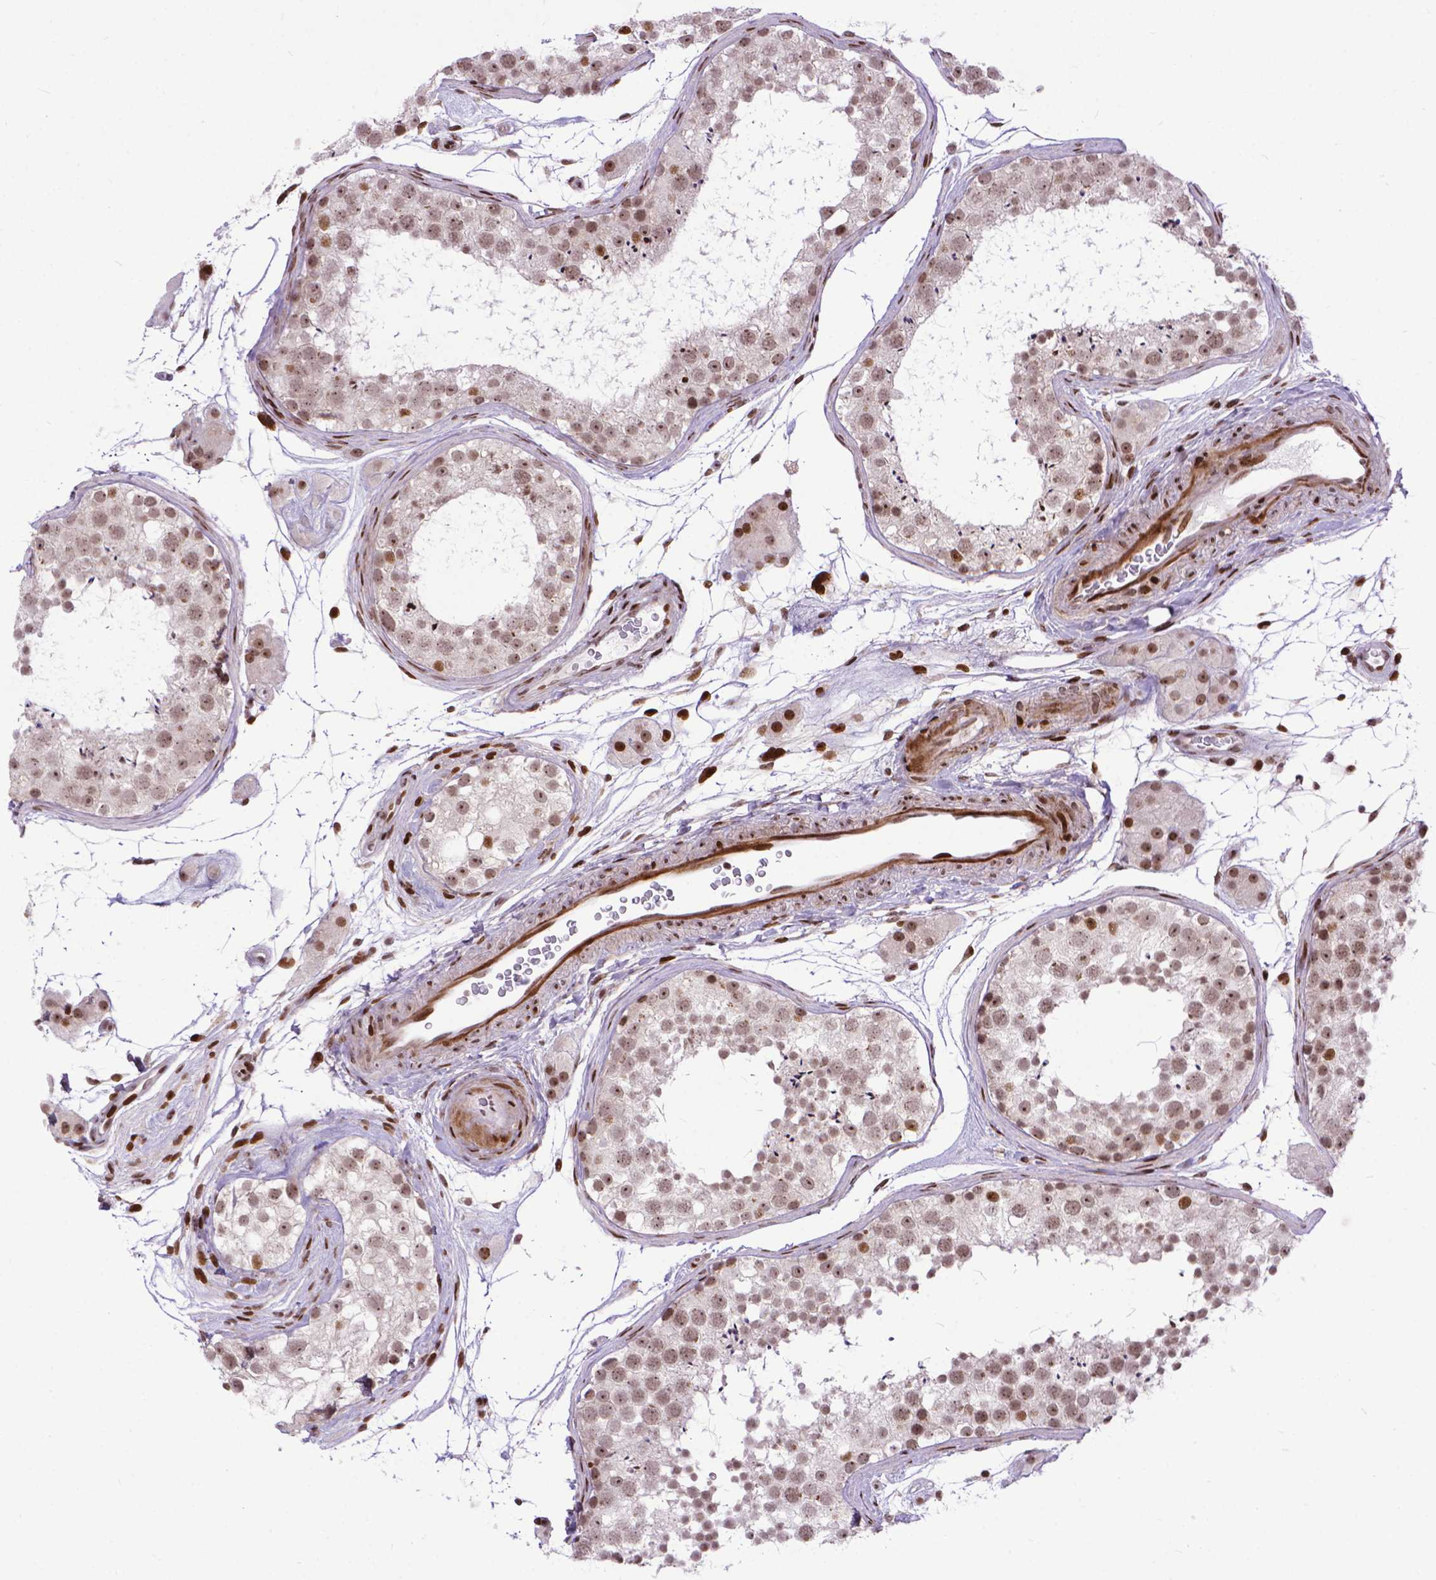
{"staining": {"intensity": "weak", "quantity": ">75%", "location": "nuclear"}, "tissue": "testis", "cell_type": "Cells in seminiferous ducts", "image_type": "normal", "snomed": [{"axis": "morphology", "description": "Normal tissue, NOS"}, {"axis": "topography", "description": "Testis"}], "caption": "Protein expression analysis of benign human testis reveals weak nuclear expression in approximately >75% of cells in seminiferous ducts. Immunohistochemistry (ihc) stains the protein of interest in brown and the nuclei are stained blue.", "gene": "AMER1", "patient": {"sex": "male", "age": 41}}